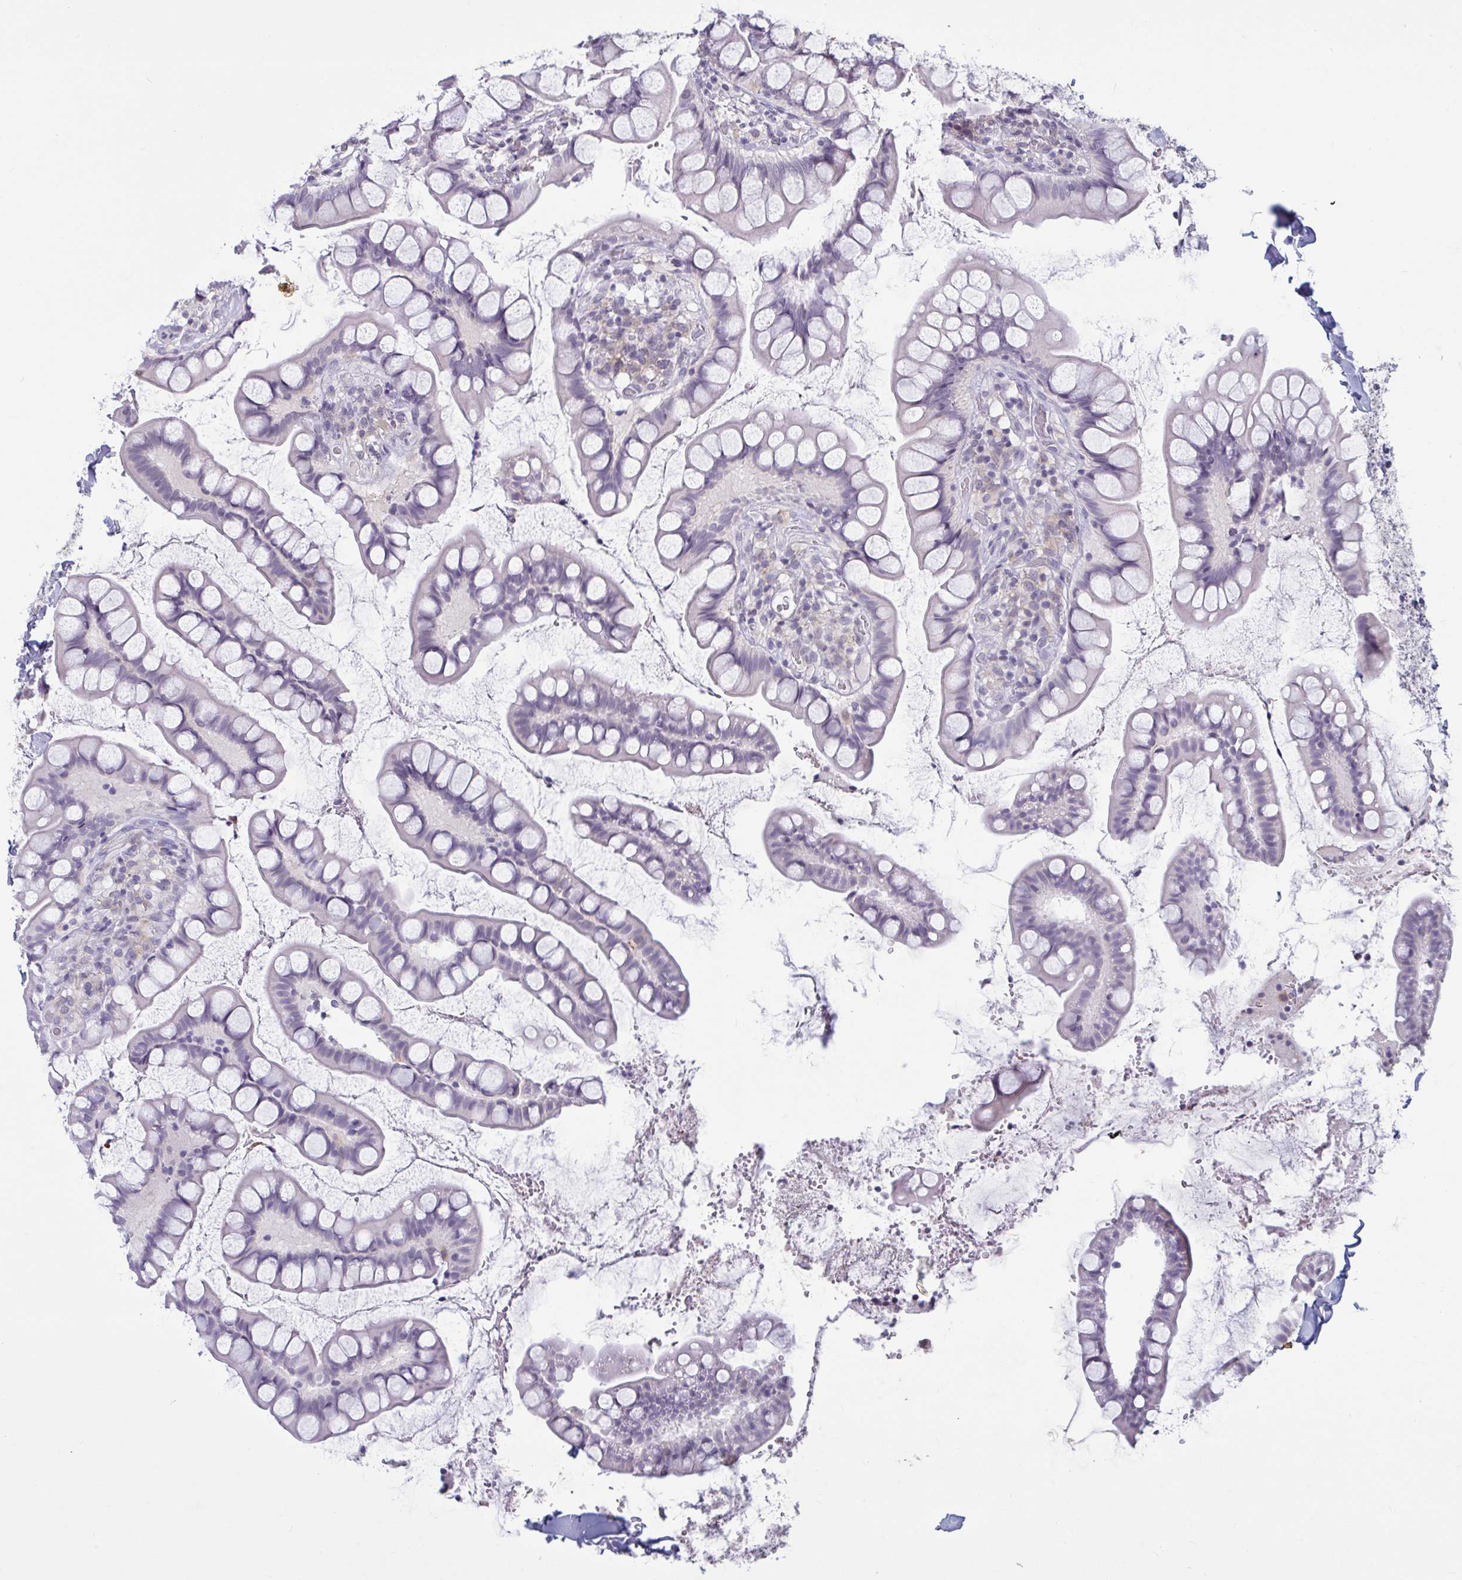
{"staining": {"intensity": "weak", "quantity": "<25%", "location": "cytoplasmic/membranous"}, "tissue": "small intestine", "cell_type": "Glandular cells", "image_type": "normal", "snomed": [{"axis": "morphology", "description": "Normal tissue, NOS"}, {"axis": "topography", "description": "Small intestine"}], "caption": "High magnification brightfield microscopy of benign small intestine stained with DAB (brown) and counterstained with hematoxylin (blue): glandular cells show no significant positivity. (Immunohistochemistry, brightfield microscopy, high magnification).", "gene": "TBC1D4", "patient": {"sex": "male", "age": 70}}